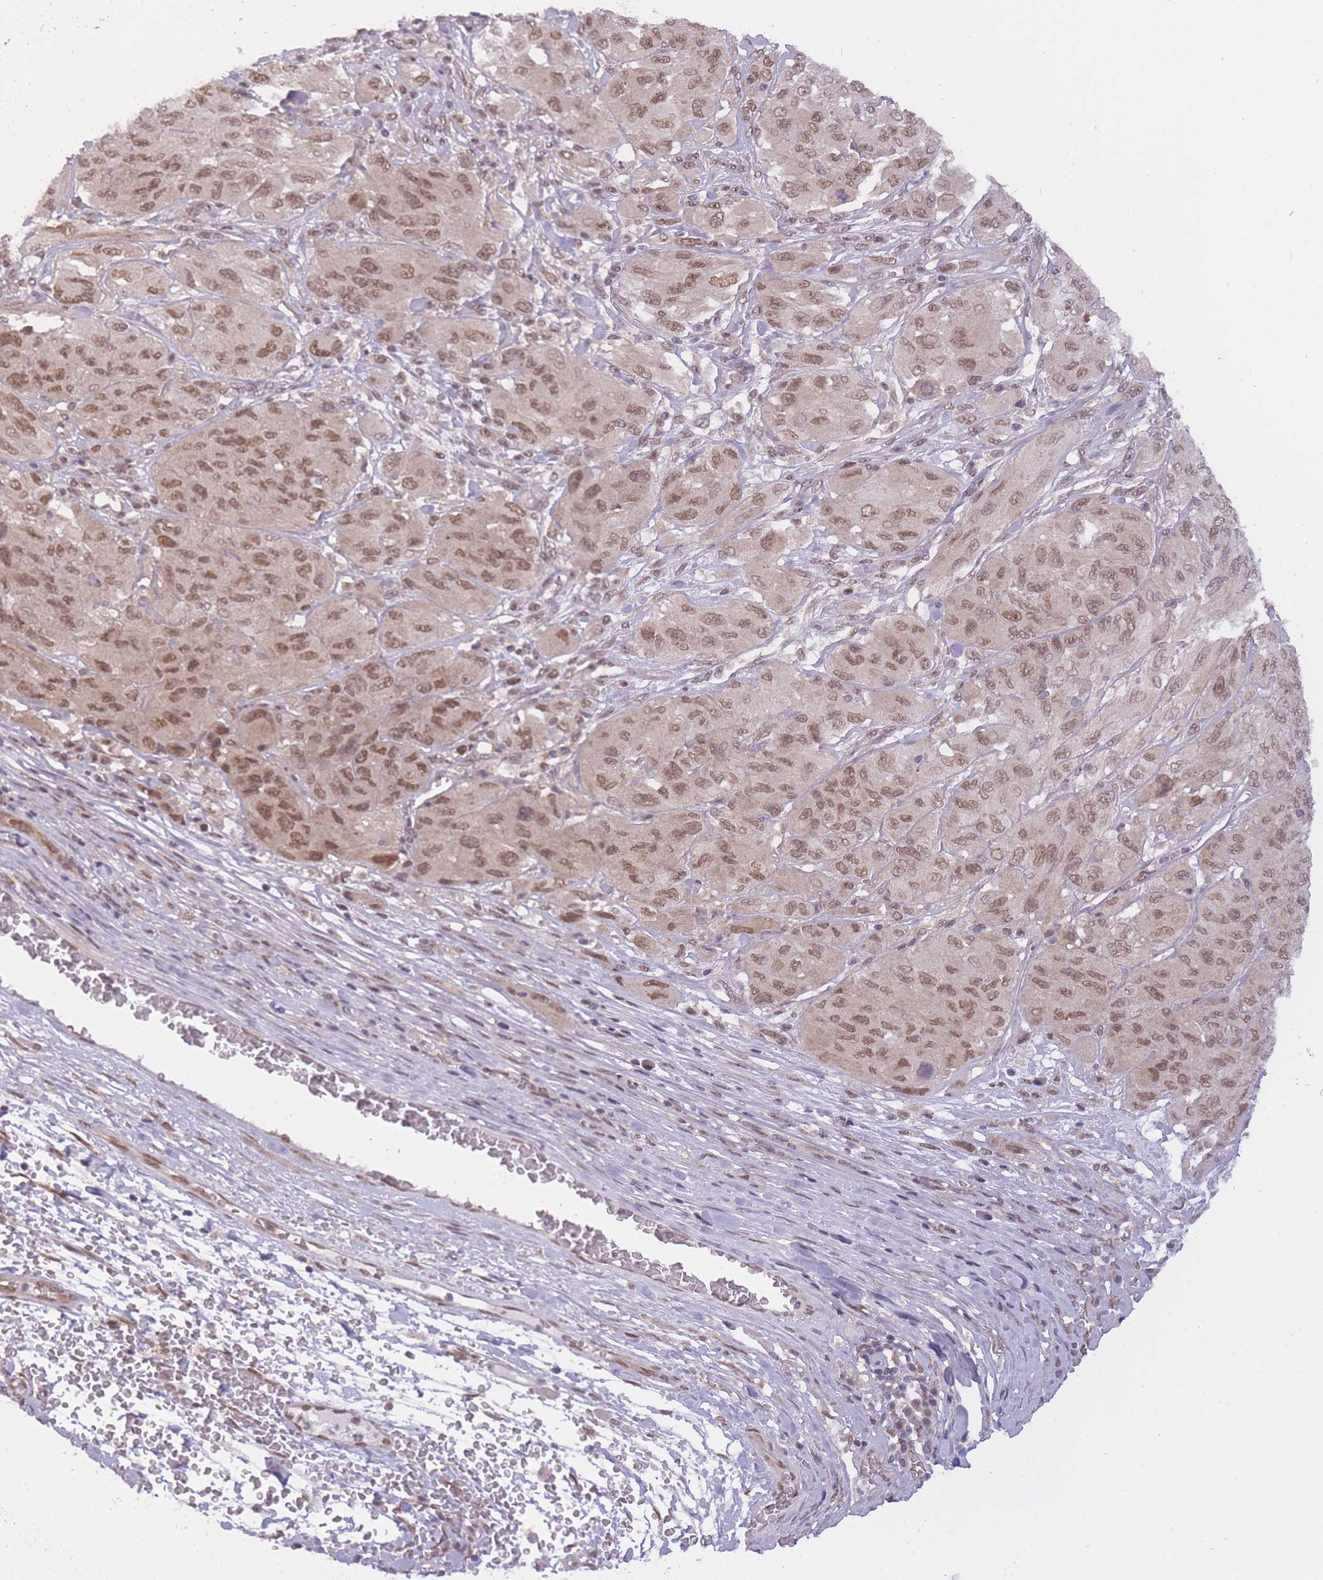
{"staining": {"intensity": "moderate", "quantity": ">75%", "location": "nuclear"}, "tissue": "melanoma", "cell_type": "Tumor cells", "image_type": "cancer", "snomed": [{"axis": "morphology", "description": "Malignant melanoma, NOS"}, {"axis": "topography", "description": "Skin"}], "caption": "Immunohistochemical staining of human melanoma exhibits moderate nuclear protein expression in about >75% of tumor cells.", "gene": "CDIP1", "patient": {"sex": "female", "age": 91}}